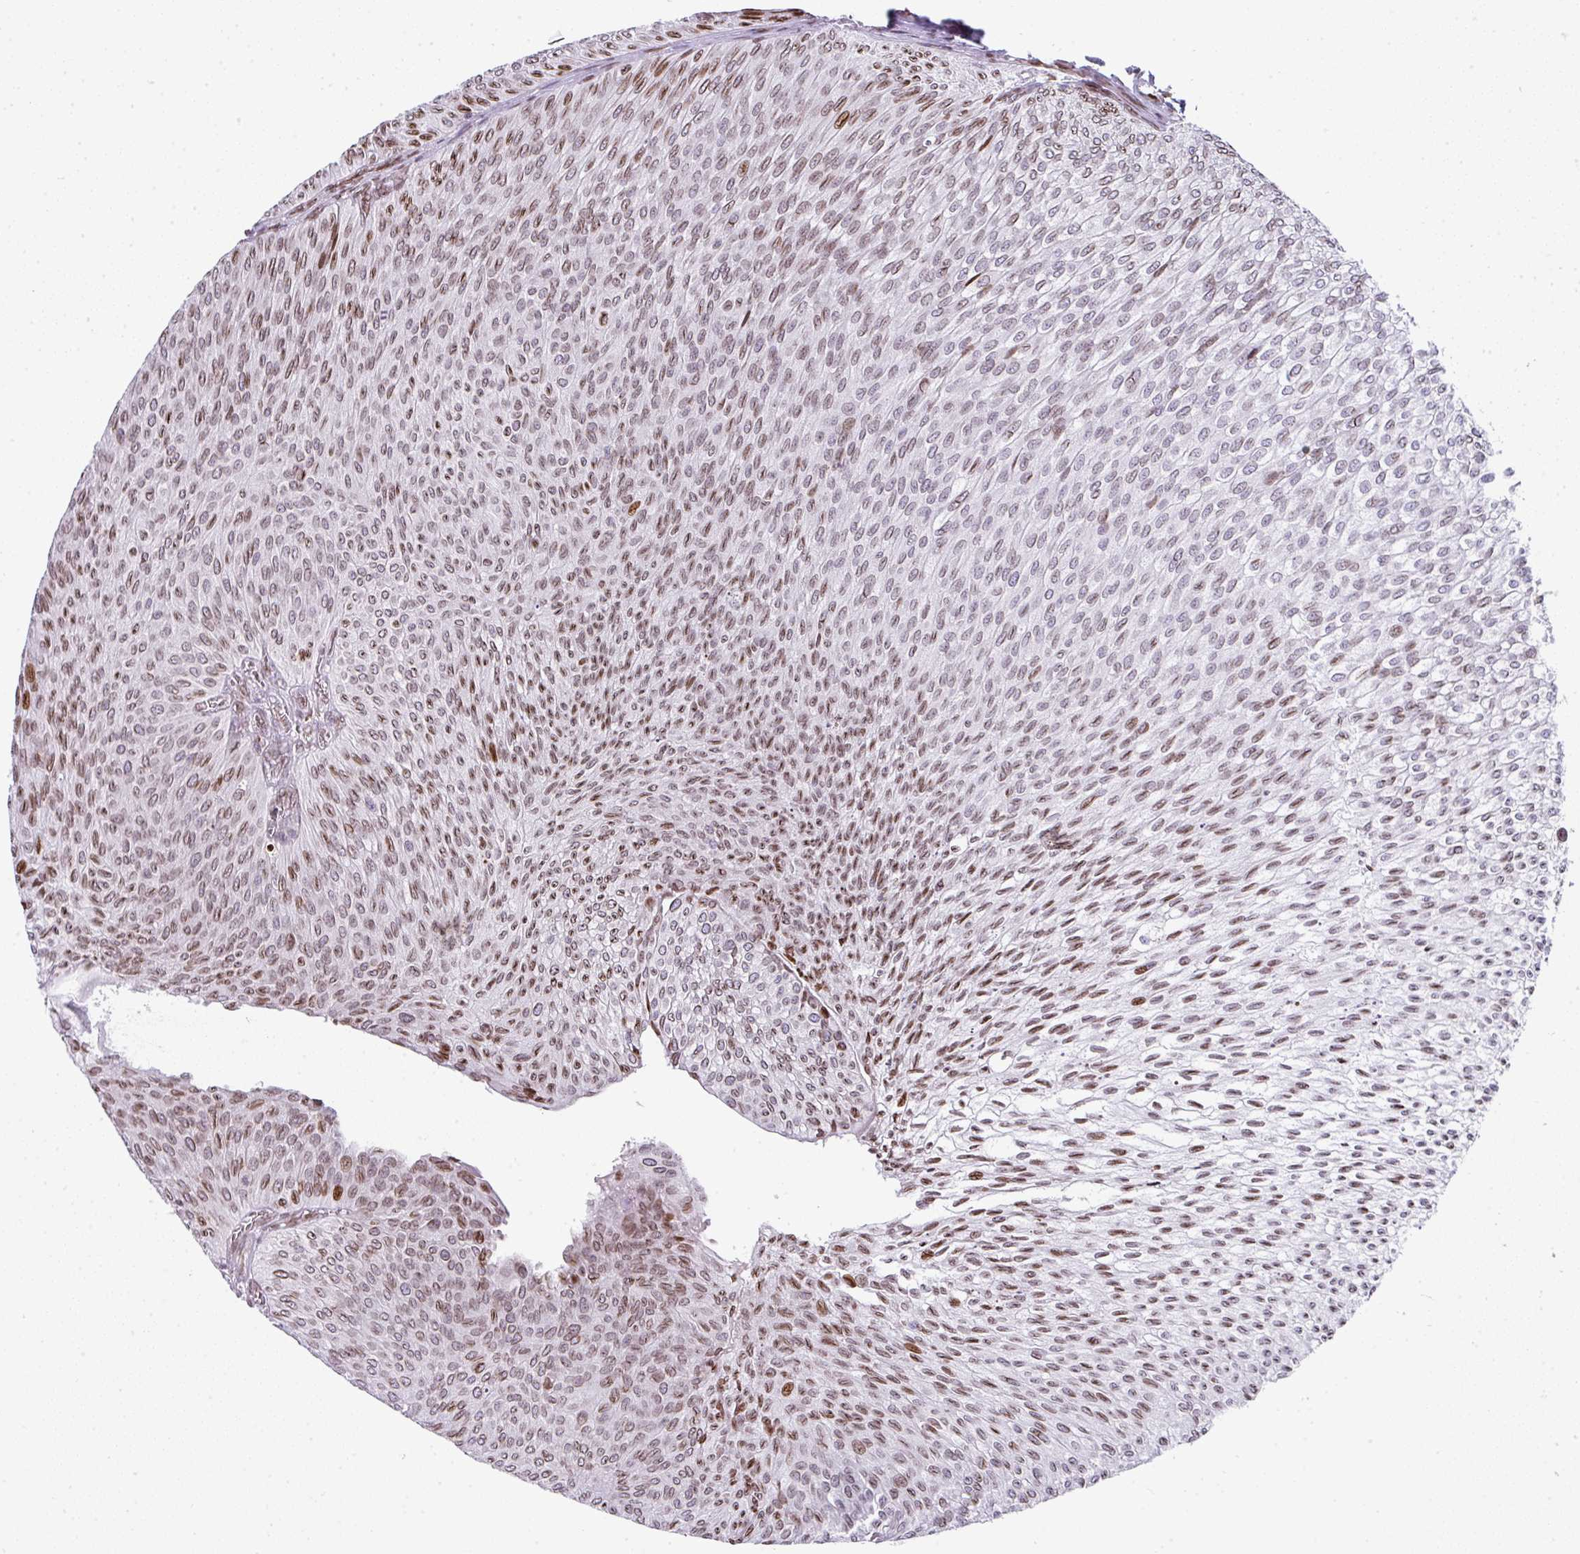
{"staining": {"intensity": "moderate", "quantity": "25%-75%", "location": "nuclear"}, "tissue": "urothelial cancer", "cell_type": "Tumor cells", "image_type": "cancer", "snomed": [{"axis": "morphology", "description": "Urothelial carcinoma, Low grade"}, {"axis": "topography", "description": "Urinary bladder"}], "caption": "Tumor cells reveal medium levels of moderate nuclear staining in about 25%-75% of cells in human low-grade urothelial carcinoma.", "gene": "PLK1", "patient": {"sex": "male", "age": 91}}